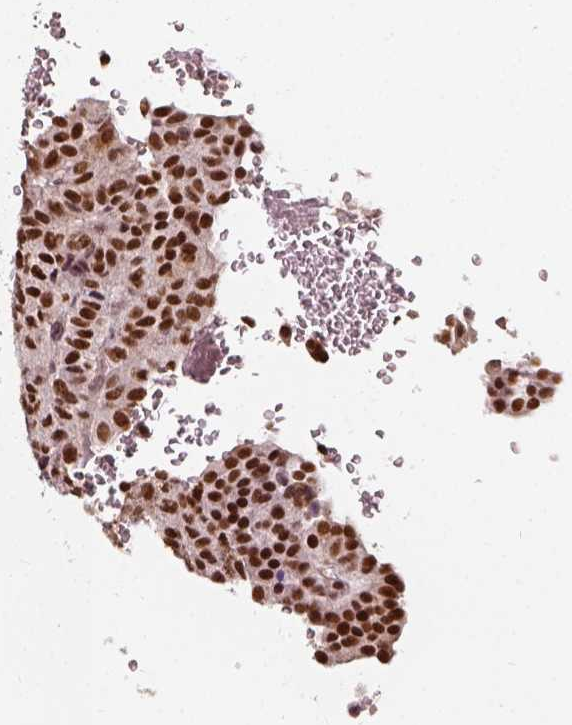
{"staining": {"intensity": "strong", "quantity": ">75%", "location": "nuclear"}, "tissue": "carcinoid", "cell_type": "Tumor cells", "image_type": "cancer", "snomed": [{"axis": "morphology", "description": "Carcinoid, malignant, NOS"}, {"axis": "topography", "description": "Lung"}], "caption": "IHC photomicrograph of human carcinoid stained for a protein (brown), which exhibits high levels of strong nuclear positivity in approximately >75% of tumor cells.", "gene": "NACC1", "patient": {"sex": "male", "age": 70}}